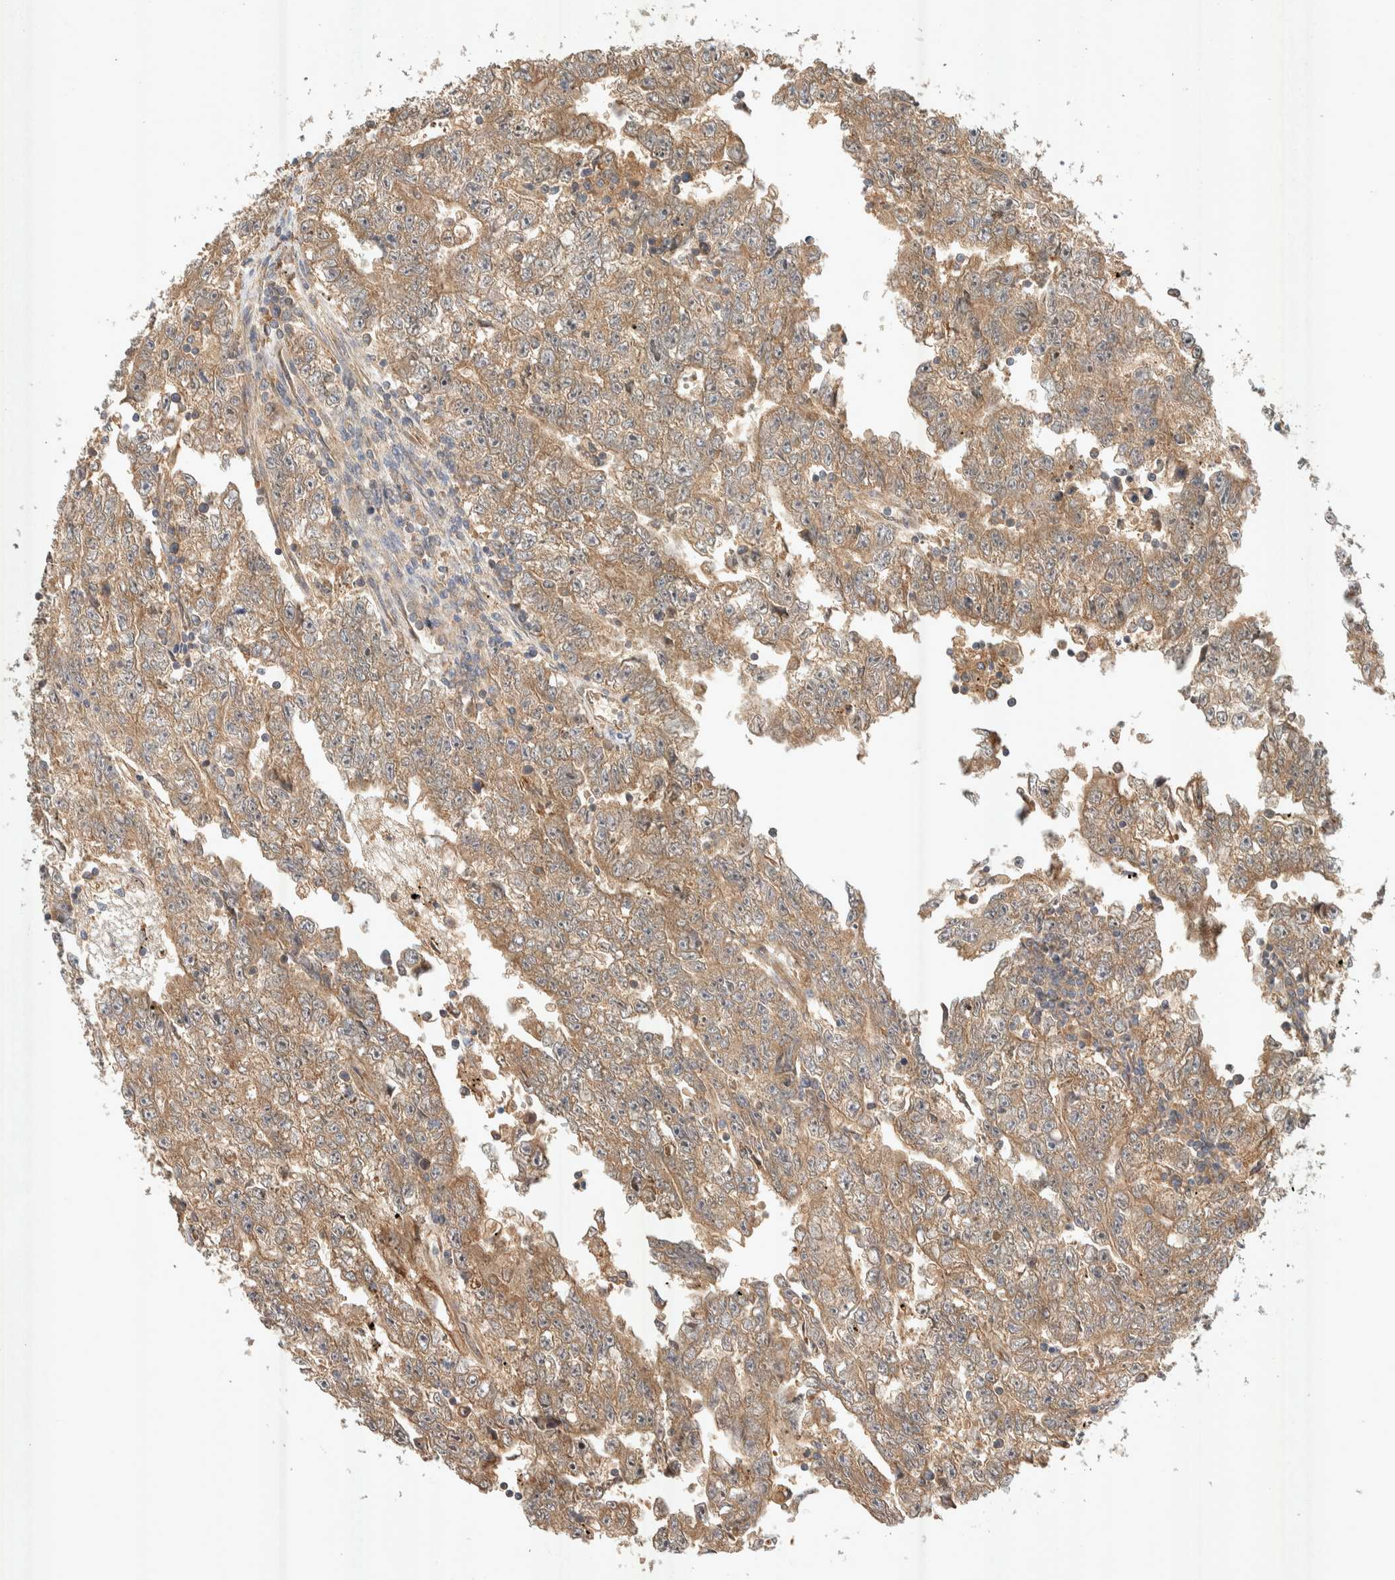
{"staining": {"intensity": "moderate", "quantity": ">75%", "location": "cytoplasmic/membranous"}, "tissue": "testis cancer", "cell_type": "Tumor cells", "image_type": "cancer", "snomed": [{"axis": "morphology", "description": "Carcinoma, Embryonal, NOS"}, {"axis": "topography", "description": "Testis"}], "caption": "IHC histopathology image of embryonal carcinoma (testis) stained for a protein (brown), which reveals medium levels of moderate cytoplasmic/membranous expression in about >75% of tumor cells.", "gene": "PXK", "patient": {"sex": "male", "age": 25}}